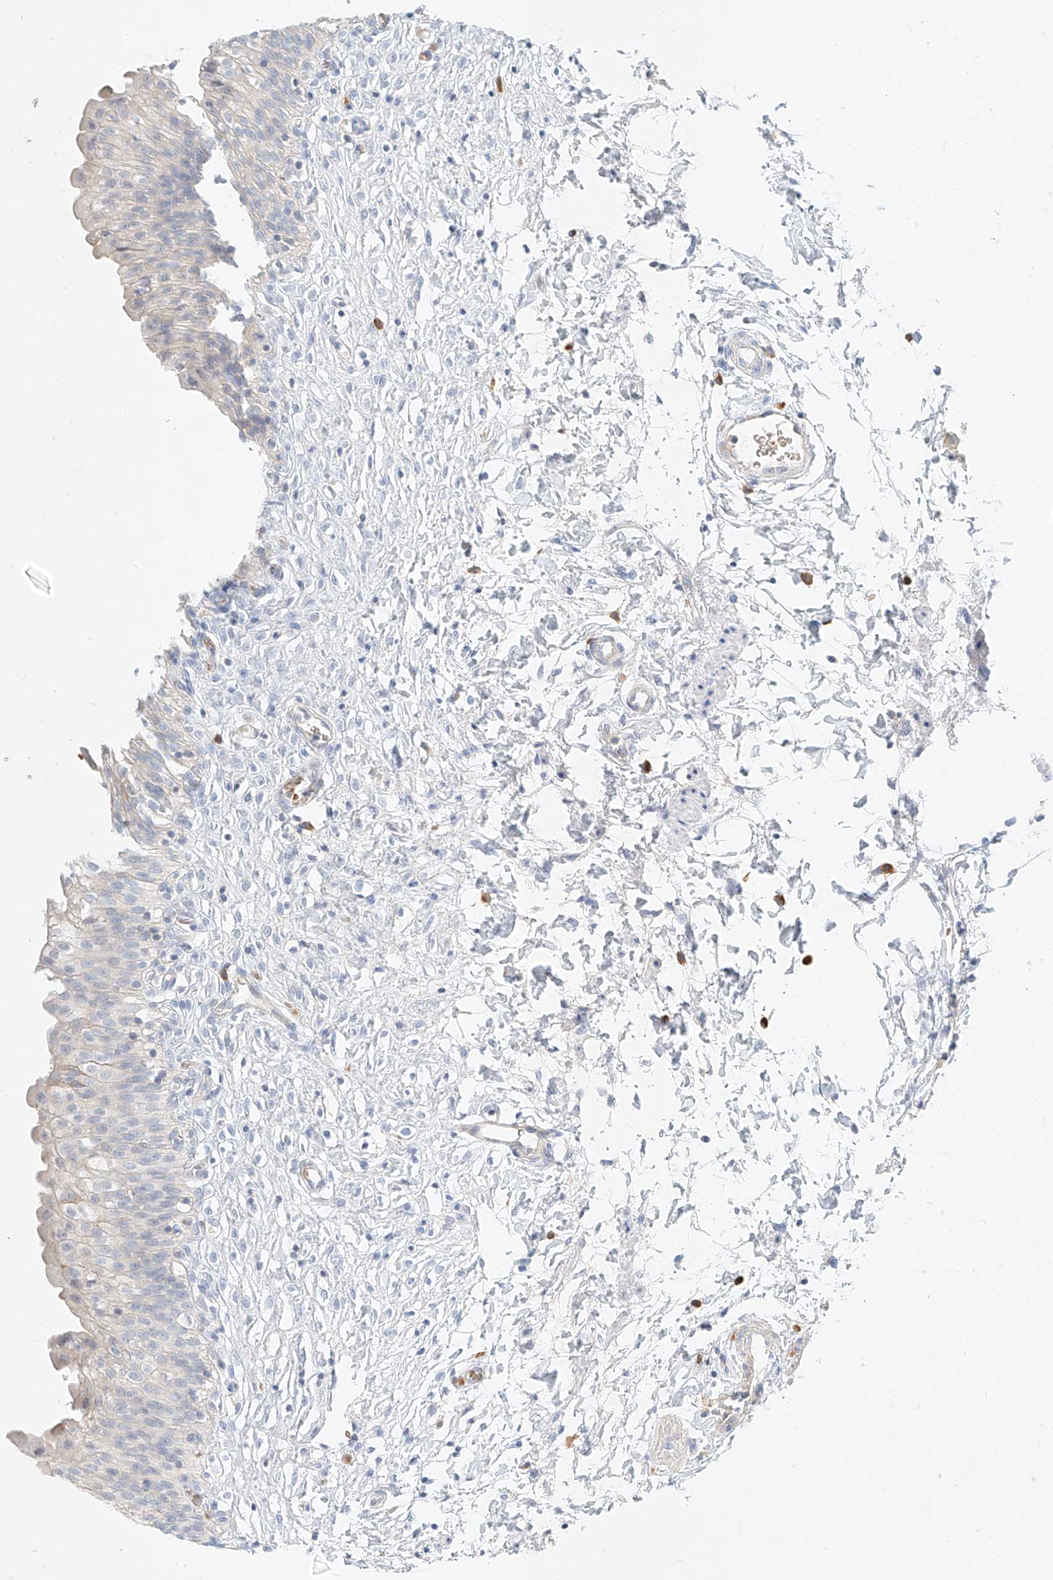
{"staining": {"intensity": "weak", "quantity": "<25%", "location": "cytoplasmic/membranous"}, "tissue": "urinary bladder", "cell_type": "Urothelial cells", "image_type": "normal", "snomed": [{"axis": "morphology", "description": "Normal tissue, NOS"}, {"axis": "topography", "description": "Urinary bladder"}], "caption": "Immunohistochemistry image of normal urinary bladder: urinary bladder stained with DAB (3,3'-diaminobenzidine) demonstrates no significant protein positivity in urothelial cells. (DAB immunohistochemistry (IHC), high magnification).", "gene": "SYTL3", "patient": {"sex": "male", "age": 55}}